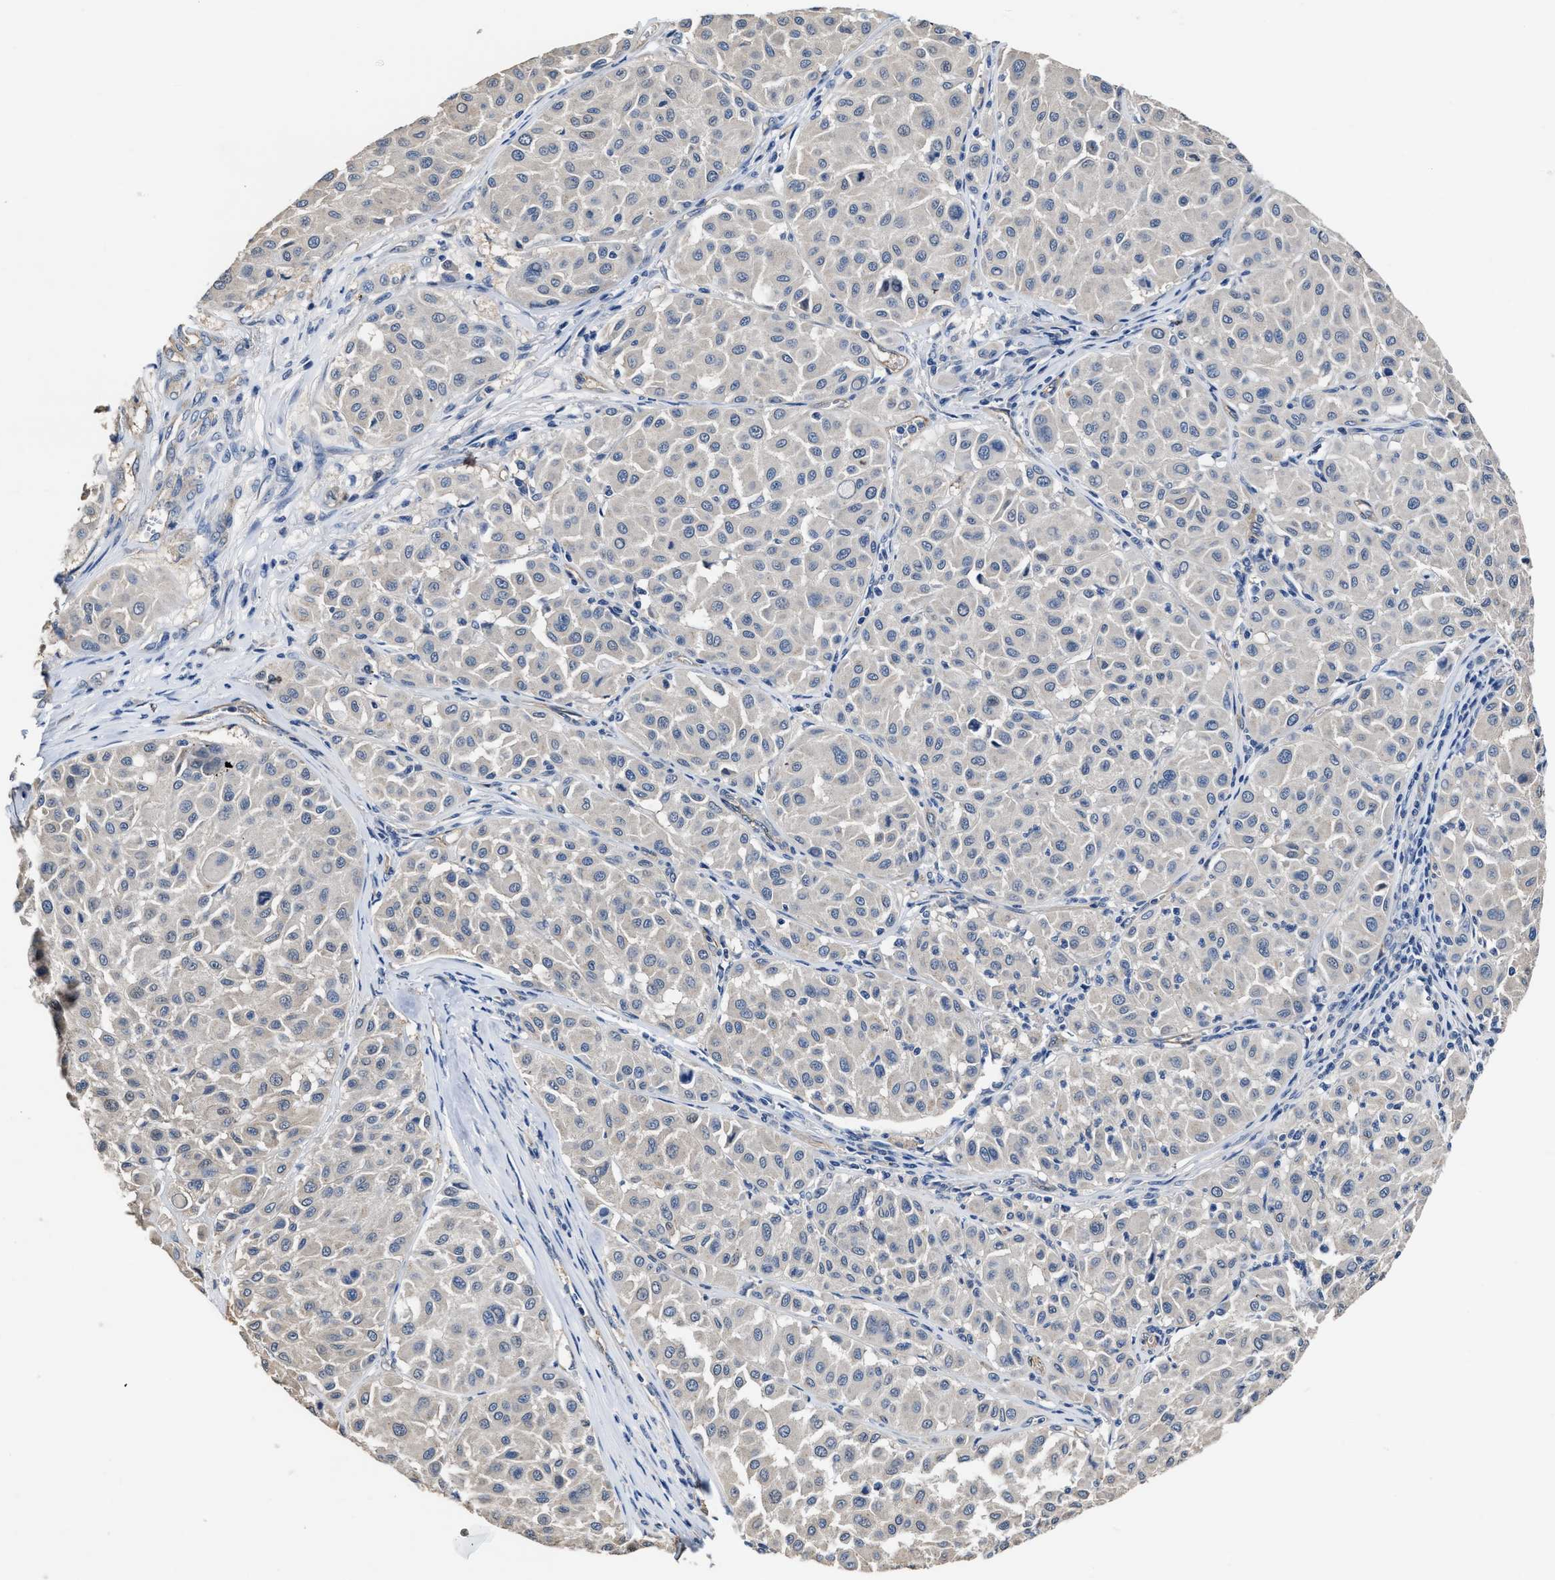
{"staining": {"intensity": "negative", "quantity": "none", "location": "none"}, "tissue": "melanoma", "cell_type": "Tumor cells", "image_type": "cancer", "snomed": [{"axis": "morphology", "description": "Malignant melanoma, Metastatic site"}, {"axis": "topography", "description": "Soft tissue"}], "caption": "The photomicrograph displays no significant staining in tumor cells of melanoma.", "gene": "C22orf42", "patient": {"sex": "male", "age": 41}}